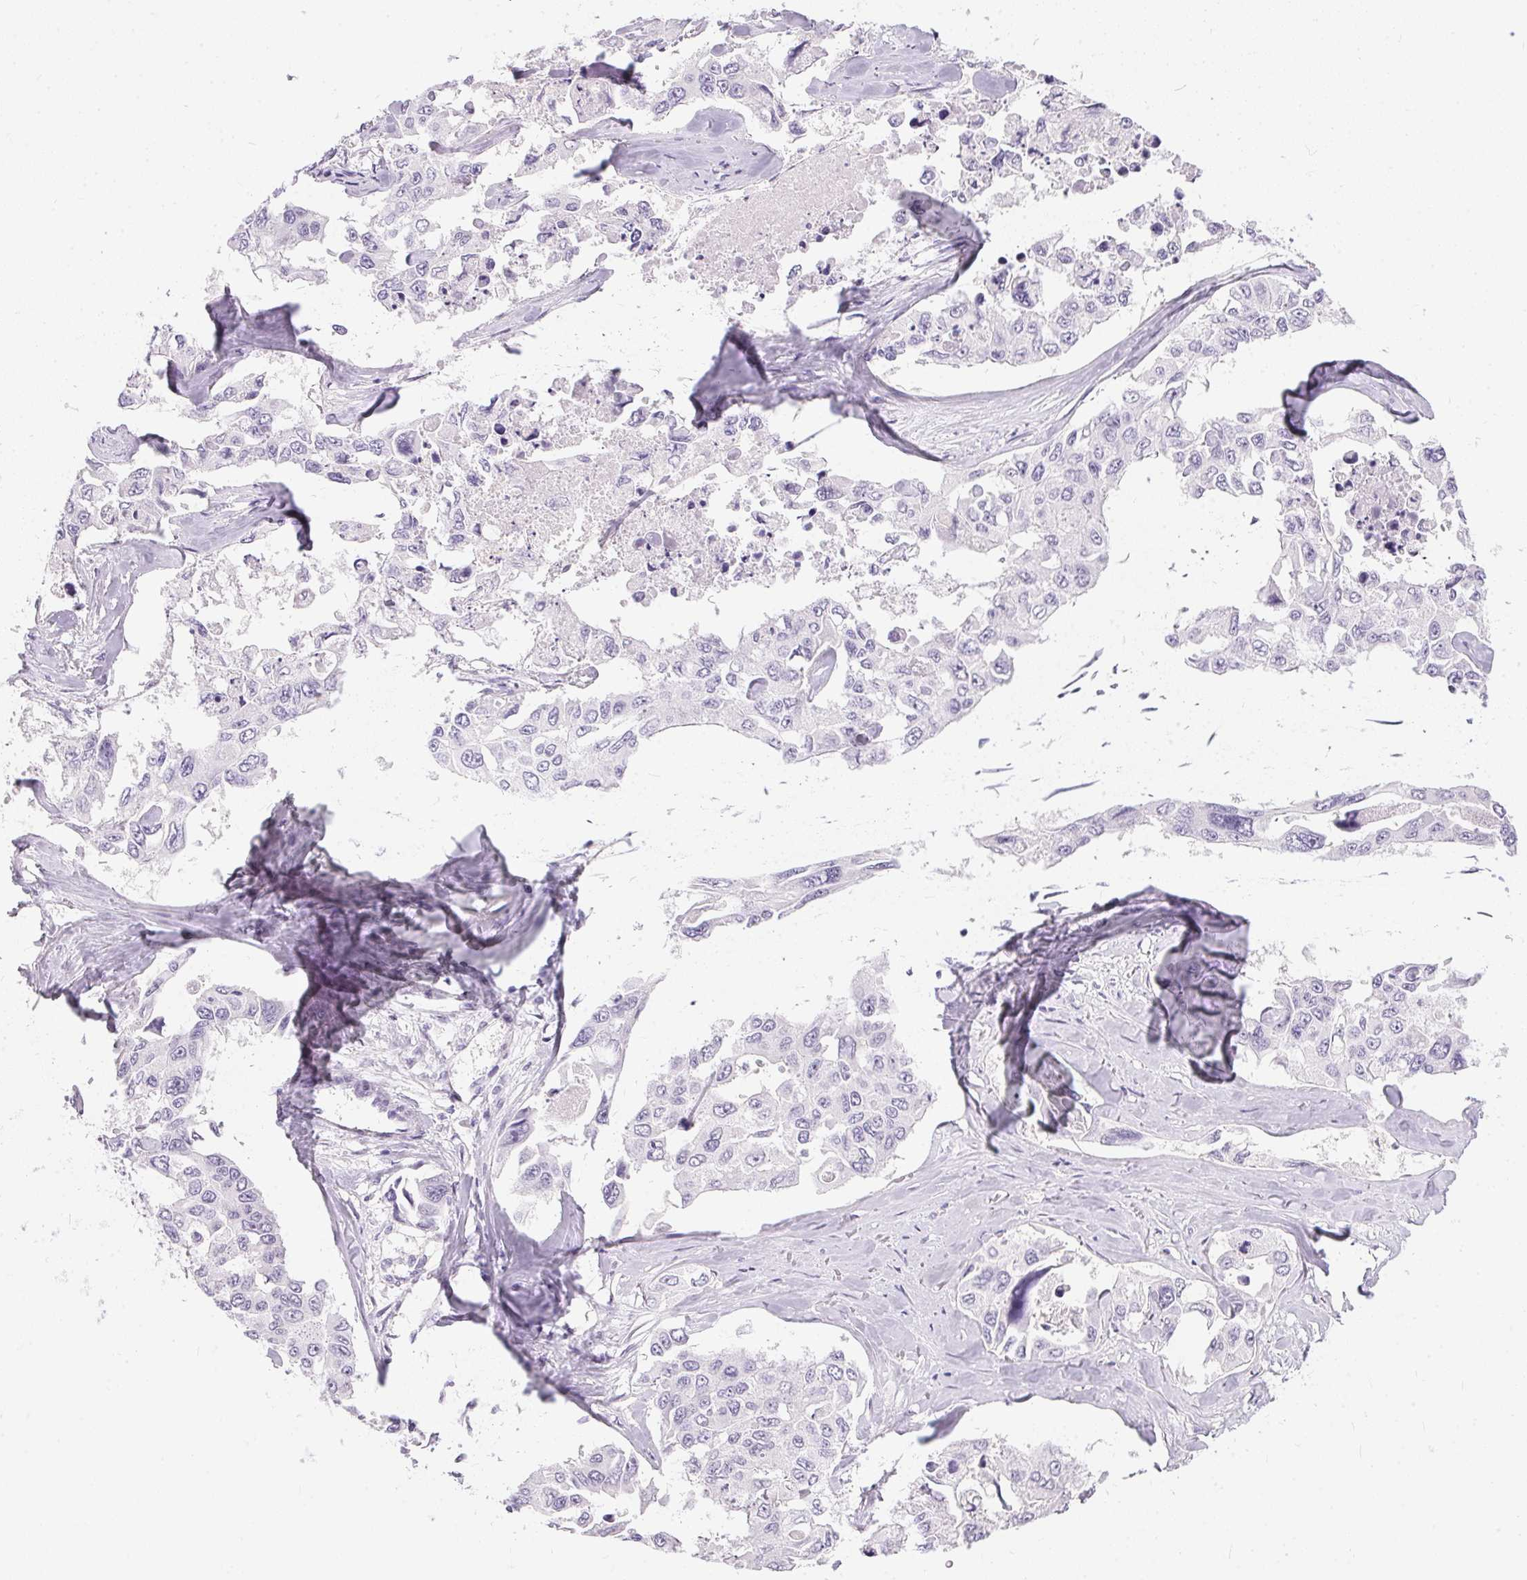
{"staining": {"intensity": "negative", "quantity": "none", "location": "none"}, "tissue": "lung cancer", "cell_type": "Tumor cells", "image_type": "cancer", "snomed": [{"axis": "morphology", "description": "Adenocarcinoma, NOS"}, {"axis": "topography", "description": "Lung"}], "caption": "Human lung cancer (adenocarcinoma) stained for a protein using immunohistochemistry (IHC) displays no staining in tumor cells.", "gene": "GBP6", "patient": {"sex": "male", "age": 64}}